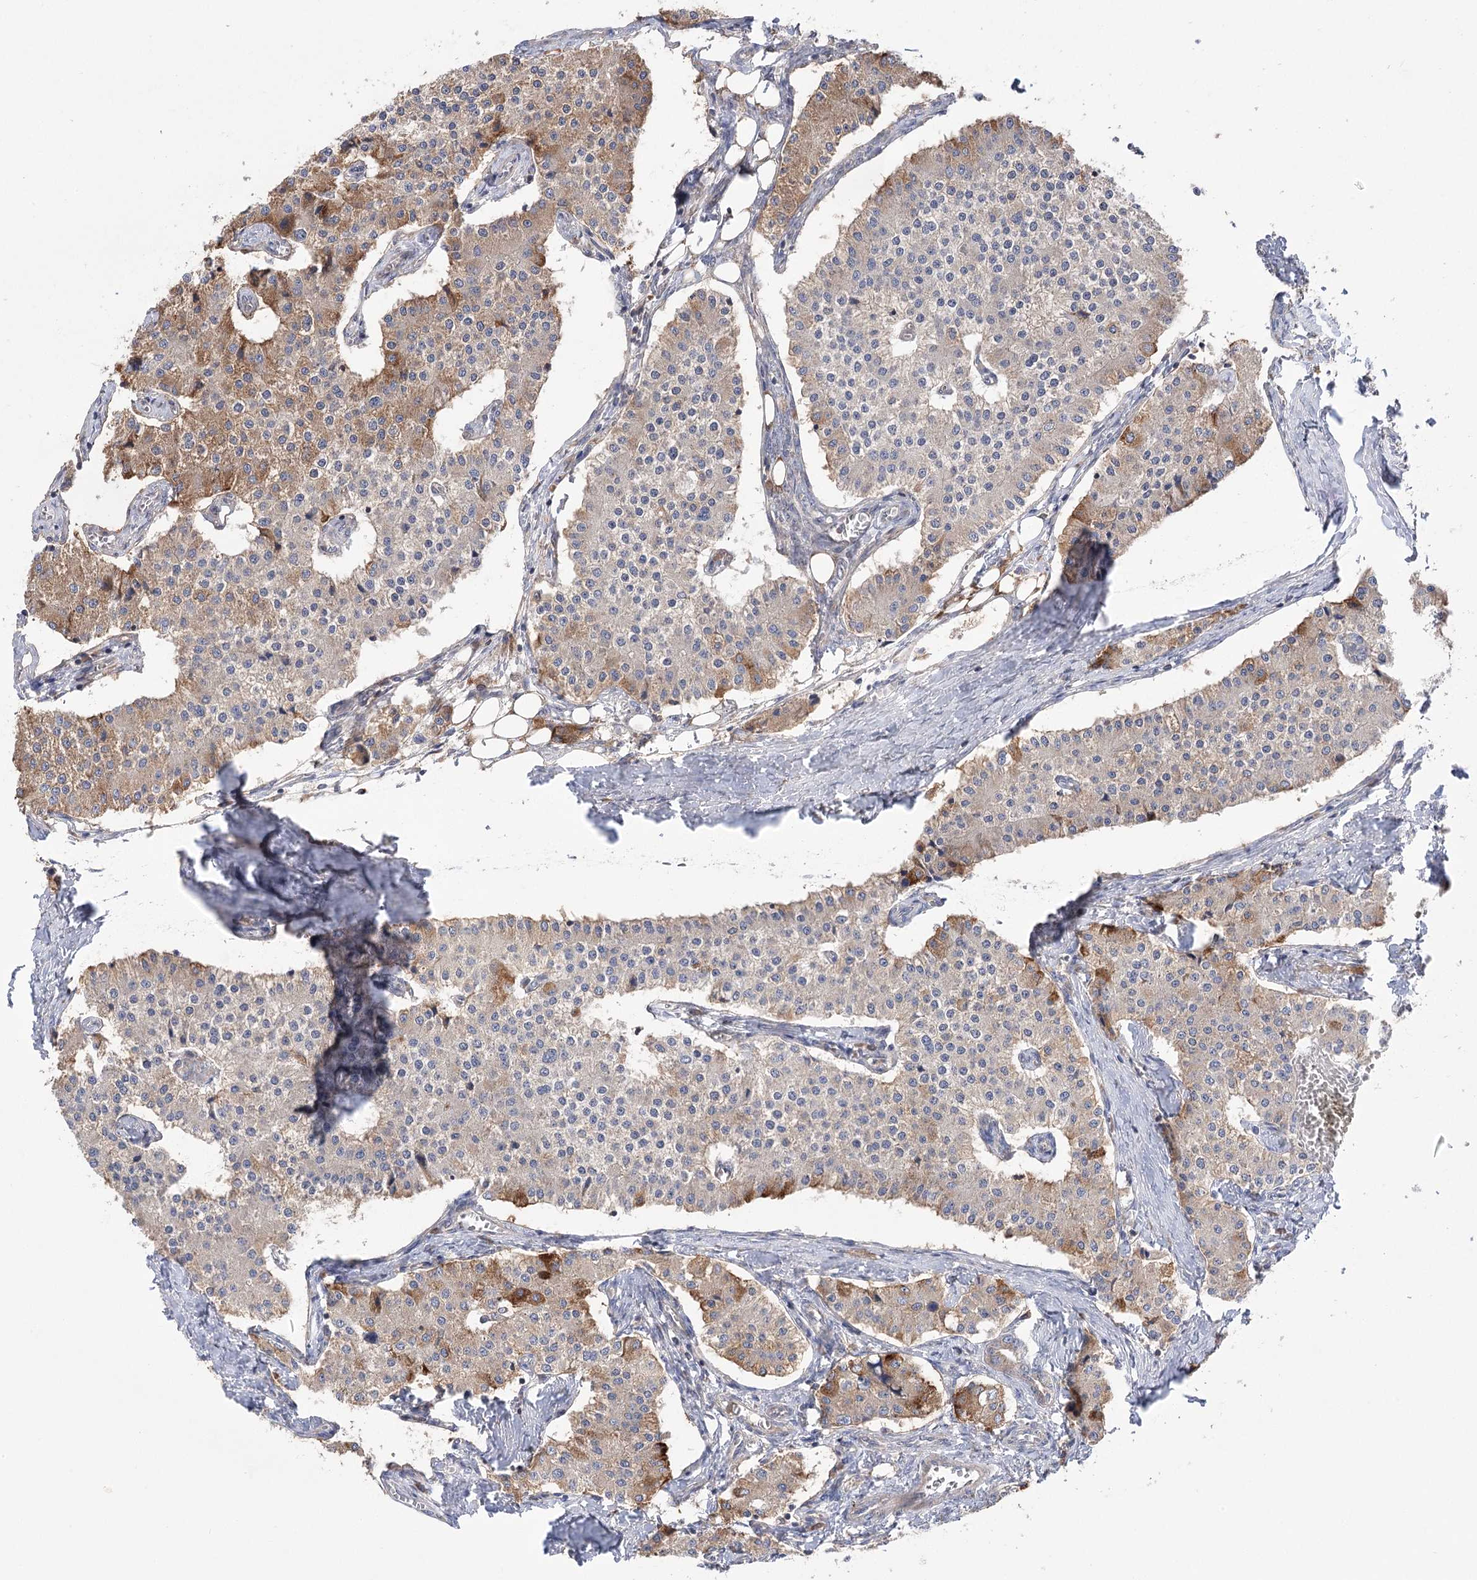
{"staining": {"intensity": "moderate", "quantity": "25%-75%", "location": "cytoplasmic/membranous"}, "tissue": "carcinoid", "cell_type": "Tumor cells", "image_type": "cancer", "snomed": [{"axis": "morphology", "description": "Carcinoid, malignant, NOS"}, {"axis": "topography", "description": "Colon"}], "caption": "Immunohistochemical staining of human carcinoid reveals moderate cytoplasmic/membranous protein expression in about 25%-75% of tumor cells.", "gene": "VPS37B", "patient": {"sex": "female", "age": 52}}